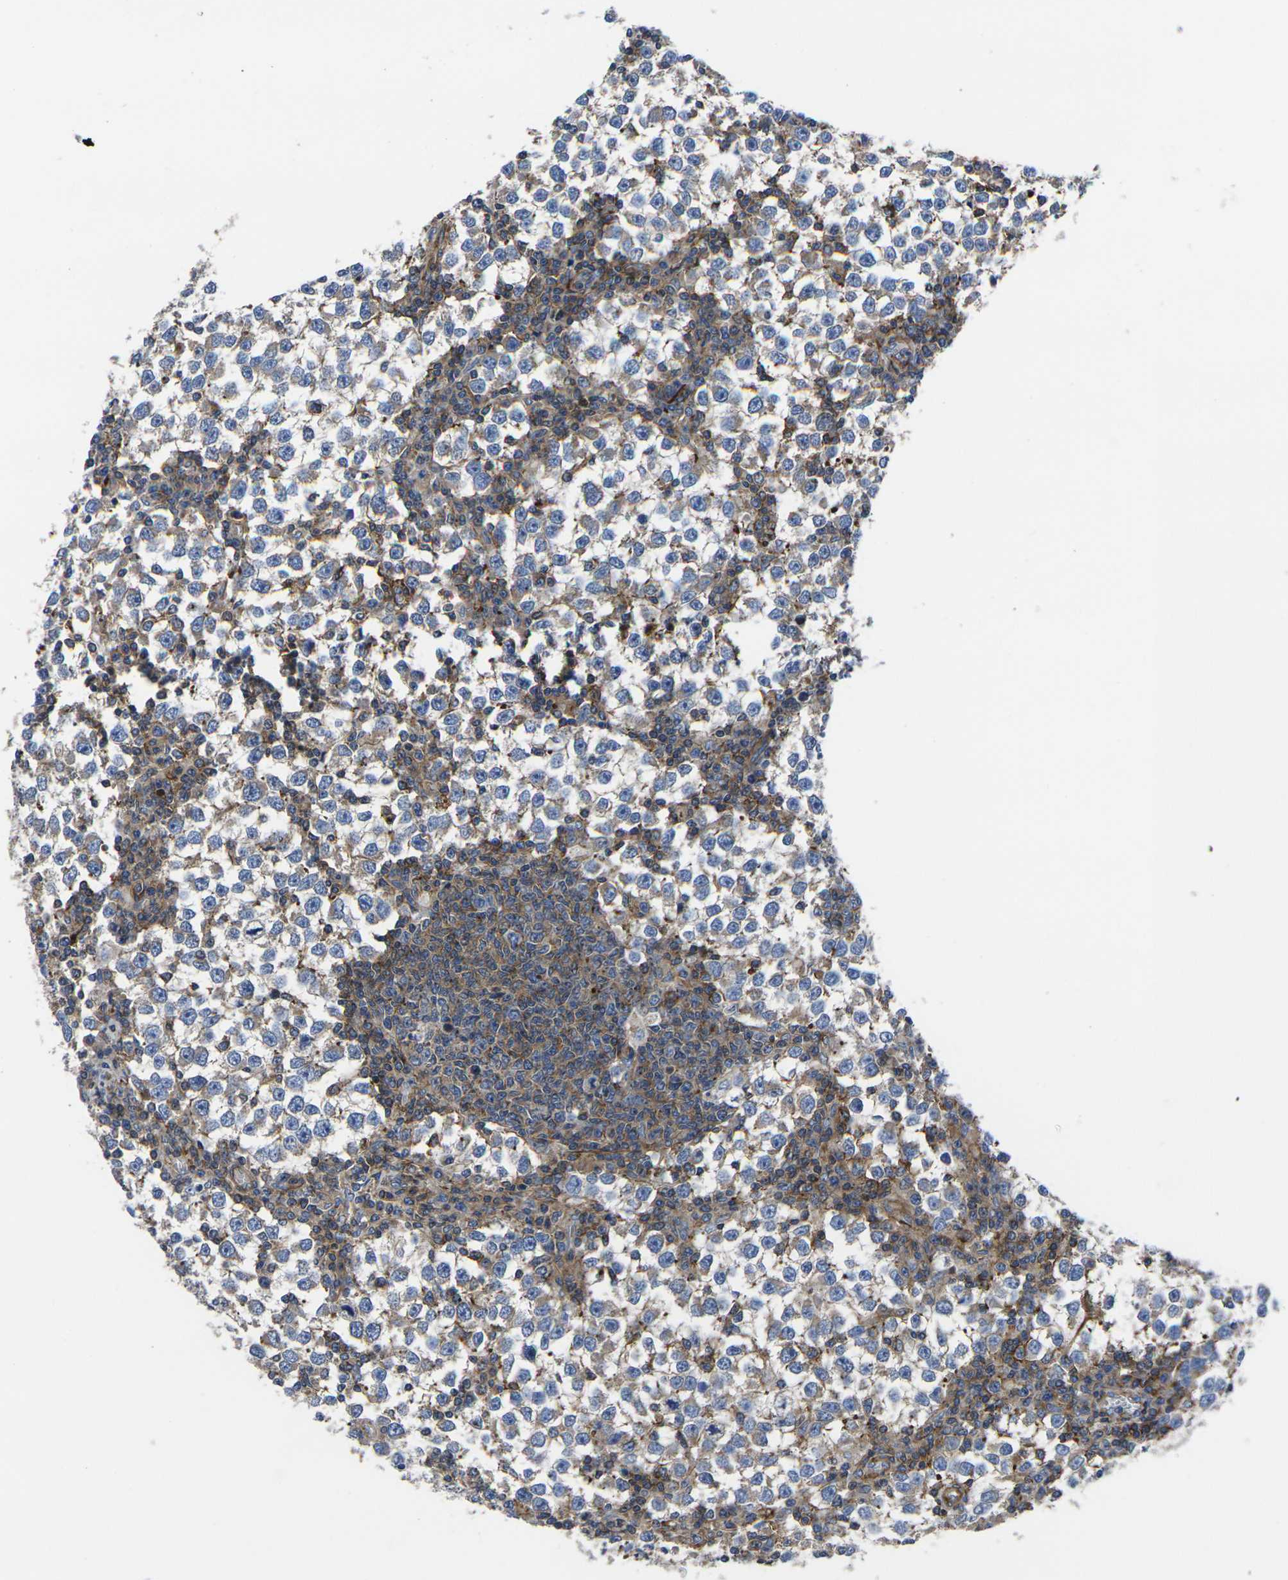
{"staining": {"intensity": "weak", "quantity": "25%-75%", "location": "cytoplasmic/membranous"}, "tissue": "testis cancer", "cell_type": "Tumor cells", "image_type": "cancer", "snomed": [{"axis": "morphology", "description": "Seminoma, NOS"}, {"axis": "topography", "description": "Testis"}], "caption": "Immunohistochemical staining of testis seminoma demonstrates weak cytoplasmic/membranous protein staining in about 25%-75% of tumor cells.", "gene": "GPR4", "patient": {"sex": "male", "age": 65}}